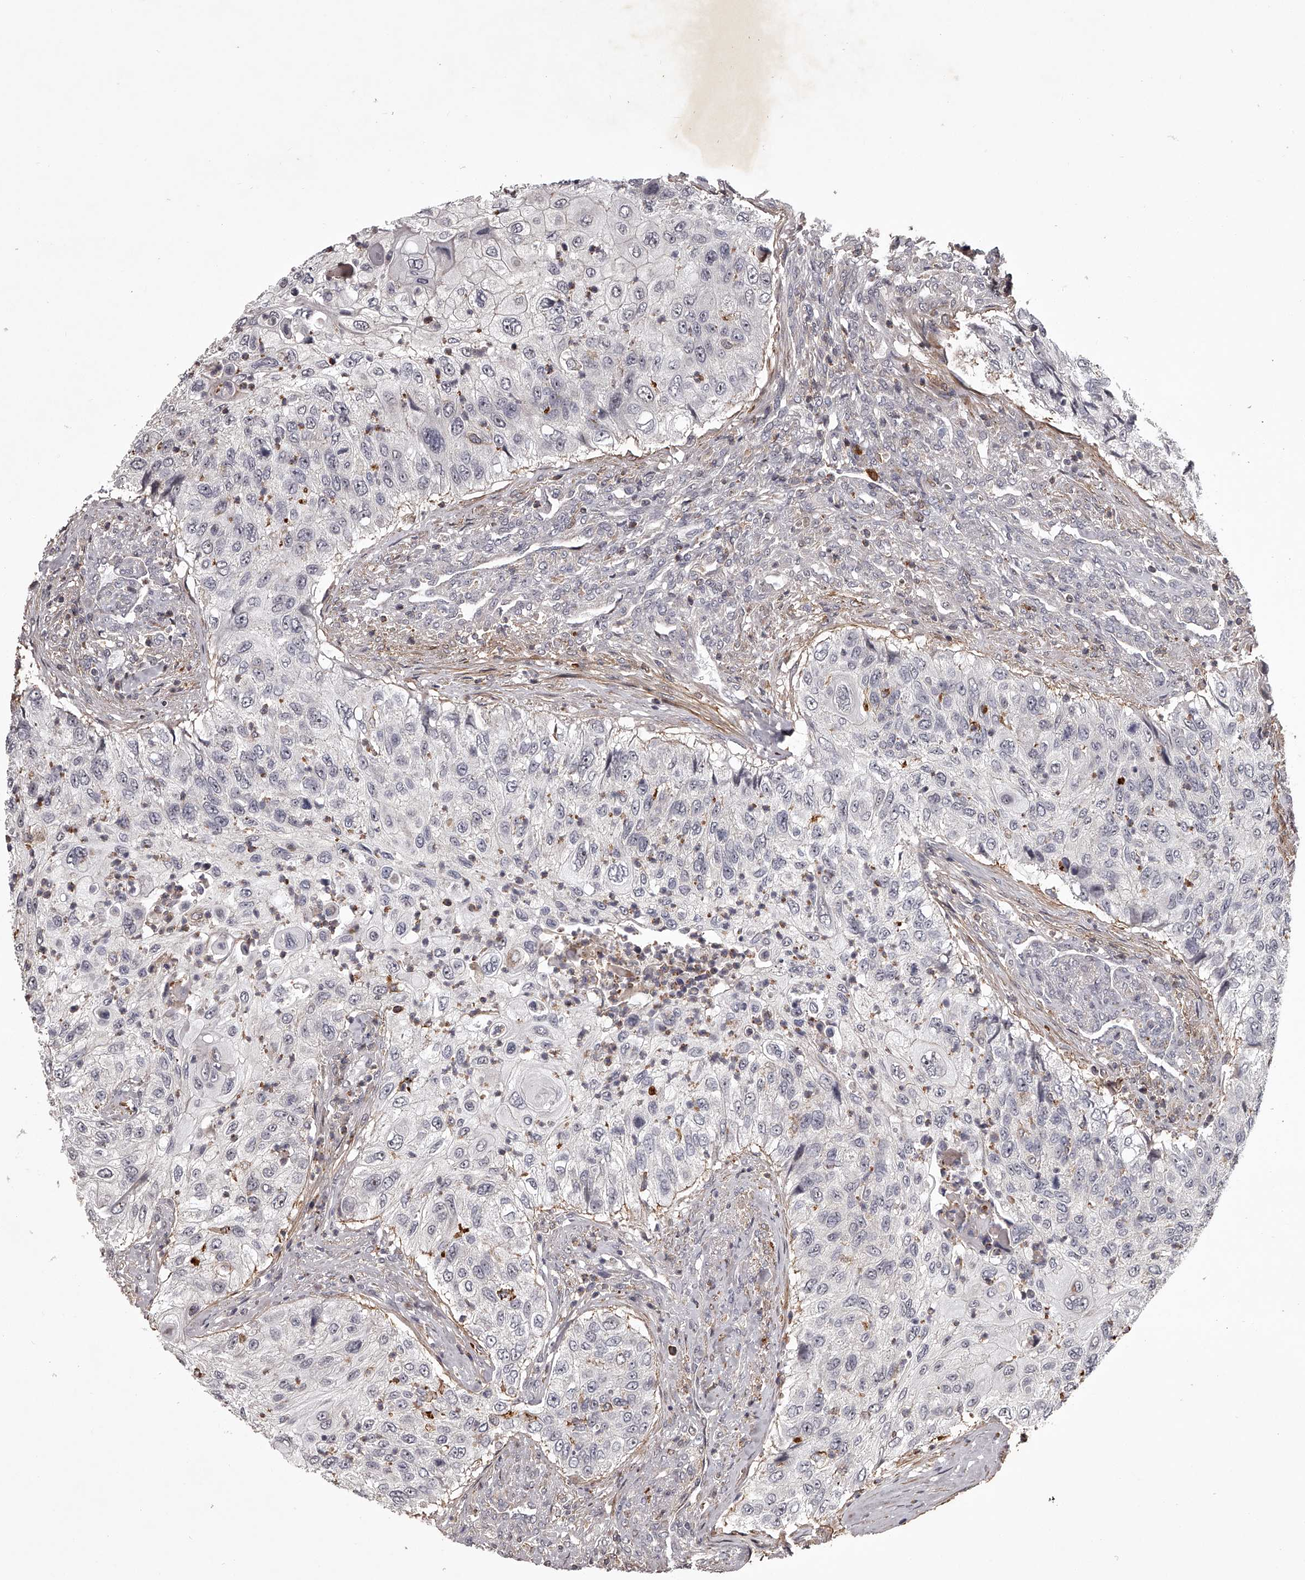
{"staining": {"intensity": "negative", "quantity": "none", "location": "none"}, "tissue": "urothelial cancer", "cell_type": "Tumor cells", "image_type": "cancer", "snomed": [{"axis": "morphology", "description": "Urothelial carcinoma, High grade"}, {"axis": "topography", "description": "Urinary bladder"}], "caption": "Immunohistochemistry micrograph of neoplastic tissue: urothelial cancer stained with DAB reveals no significant protein staining in tumor cells. Brightfield microscopy of IHC stained with DAB (3,3'-diaminobenzidine) (brown) and hematoxylin (blue), captured at high magnification.", "gene": "RRP36", "patient": {"sex": "female", "age": 60}}